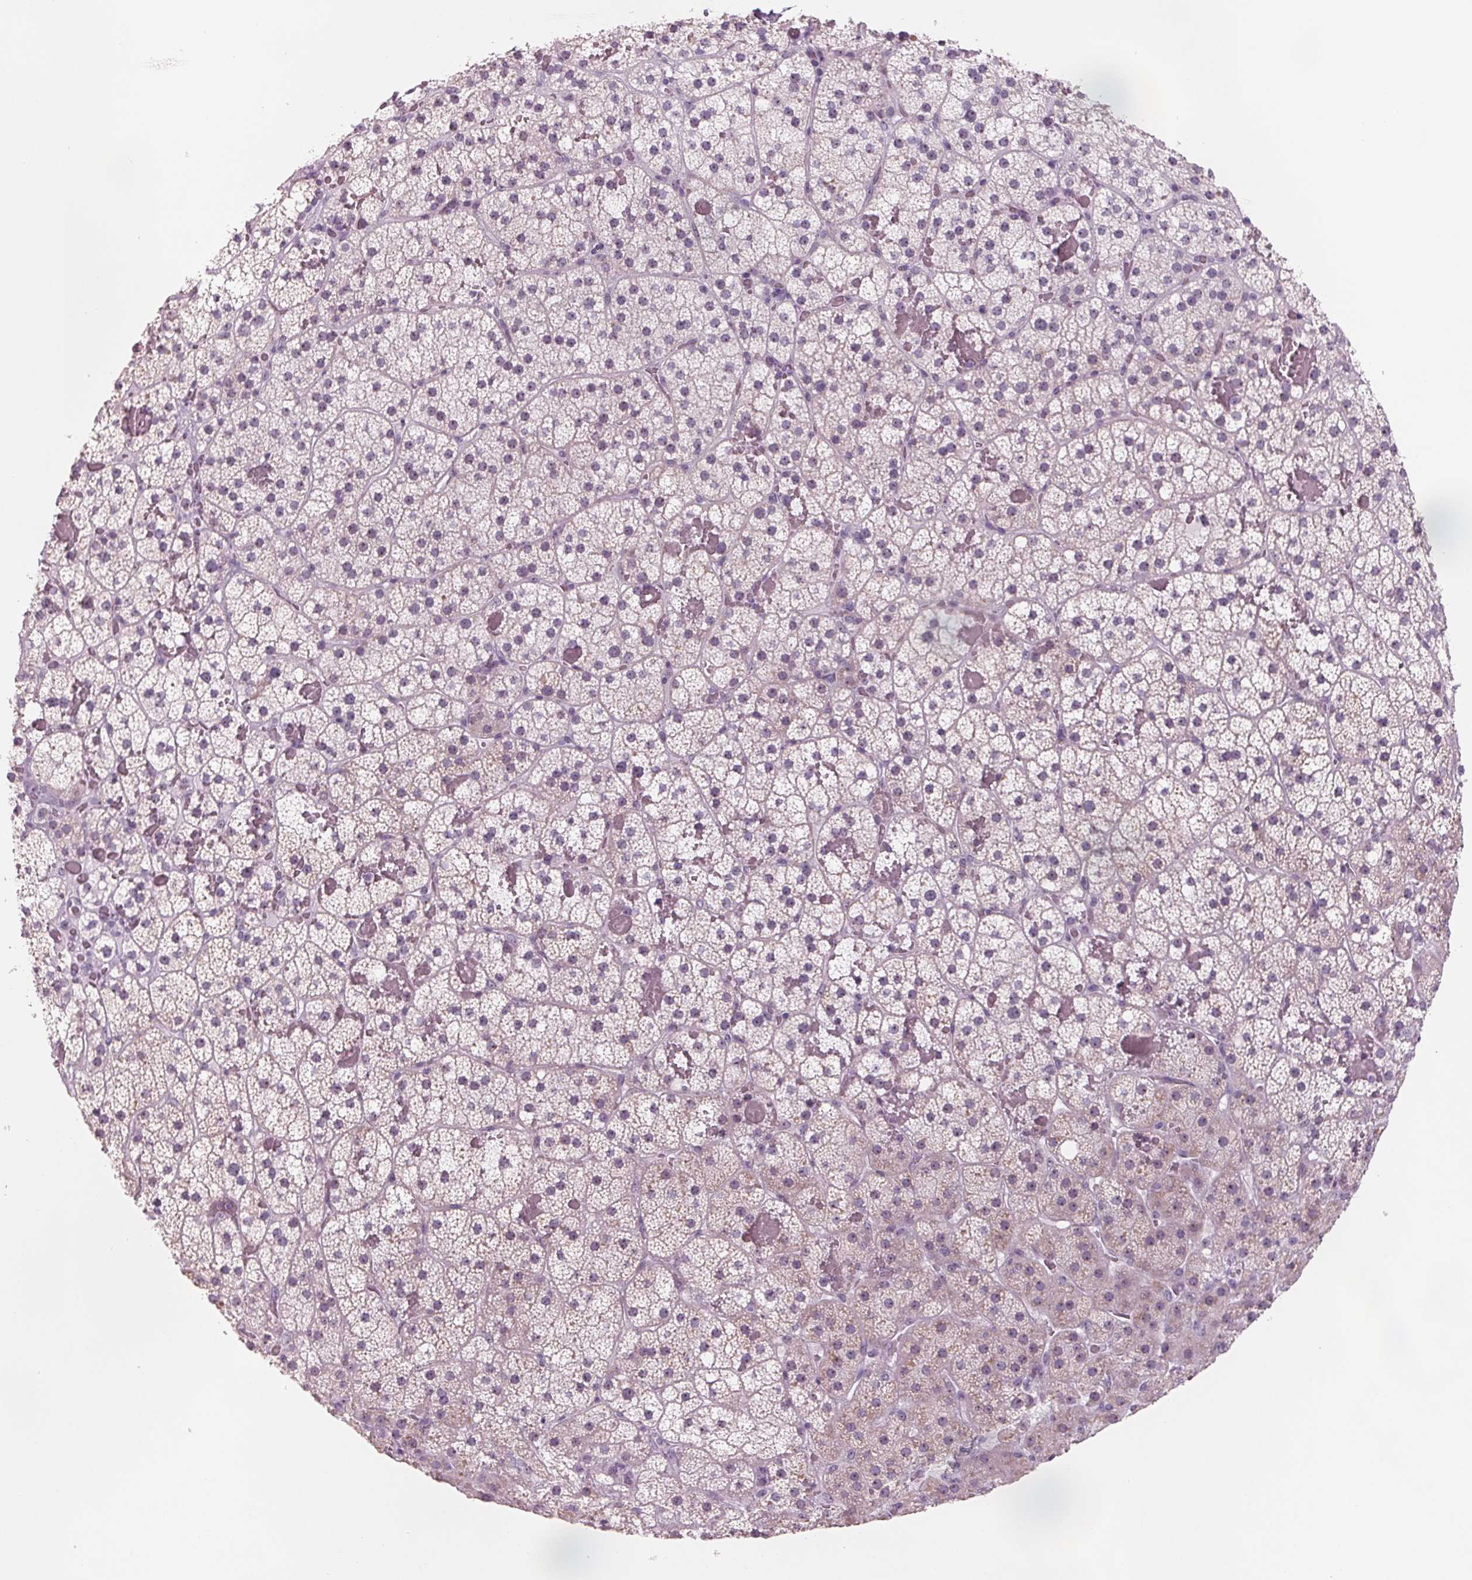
{"staining": {"intensity": "weak", "quantity": "<25%", "location": "cytoplasmic/membranous"}, "tissue": "adrenal gland", "cell_type": "Glandular cells", "image_type": "normal", "snomed": [{"axis": "morphology", "description": "Normal tissue, NOS"}, {"axis": "topography", "description": "Adrenal gland"}], "caption": "Glandular cells show no significant protein expression in benign adrenal gland.", "gene": "DNTTIP2", "patient": {"sex": "male", "age": 53}}